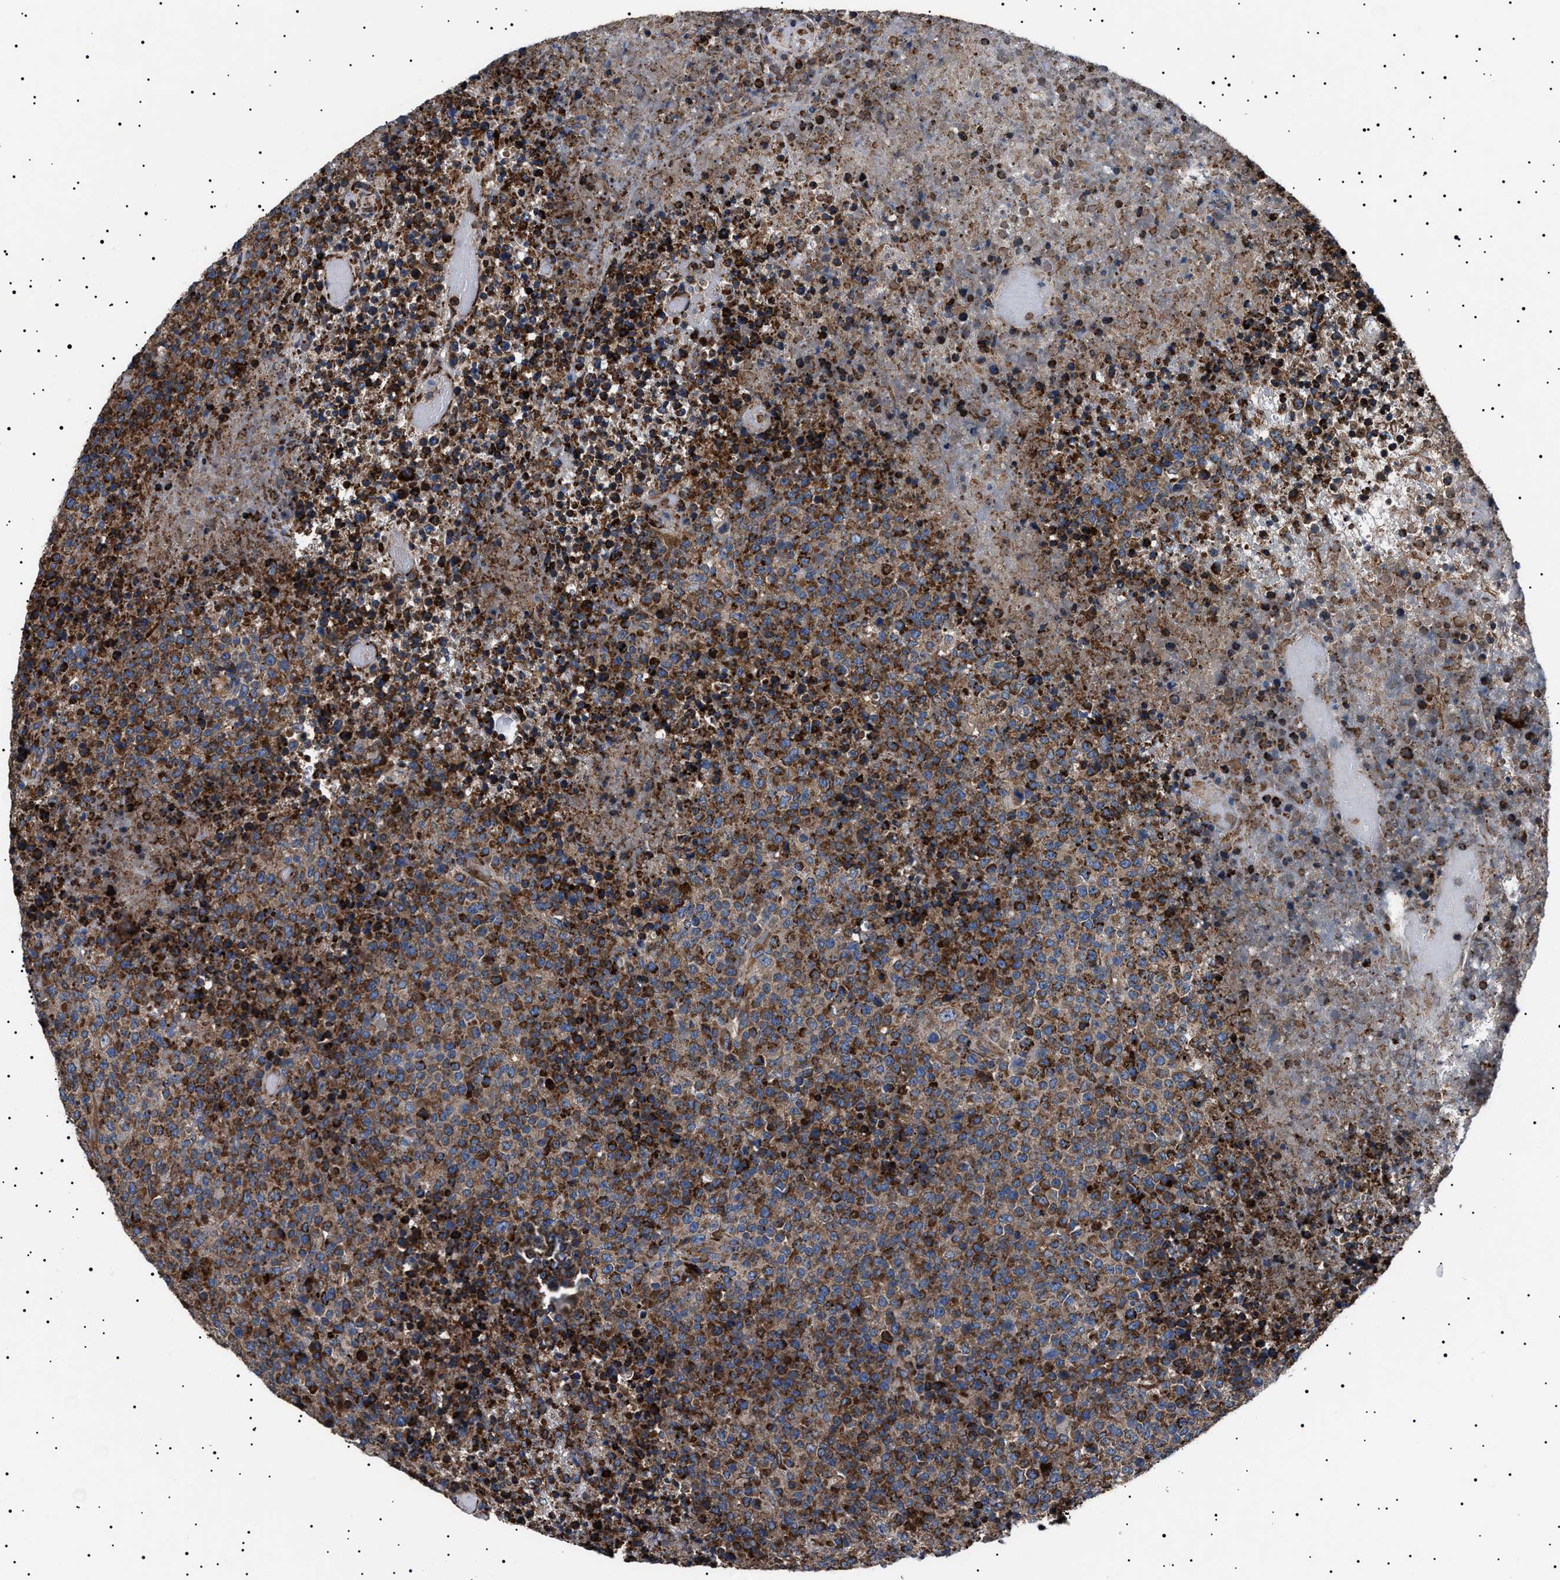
{"staining": {"intensity": "moderate", "quantity": ">75%", "location": "cytoplasmic/membranous"}, "tissue": "lymphoma", "cell_type": "Tumor cells", "image_type": "cancer", "snomed": [{"axis": "morphology", "description": "Malignant lymphoma, non-Hodgkin's type, High grade"}, {"axis": "topography", "description": "Lymph node"}], "caption": "High-grade malignant lymphoma, non-Hodgkin's type stained for a protein (brown) exhibits moderate cytoplasmic/membranous positive staining in about >75% of tumor cells.", "gene": "TOP1MT", "patient": {"sex": "male", "age": 13}}